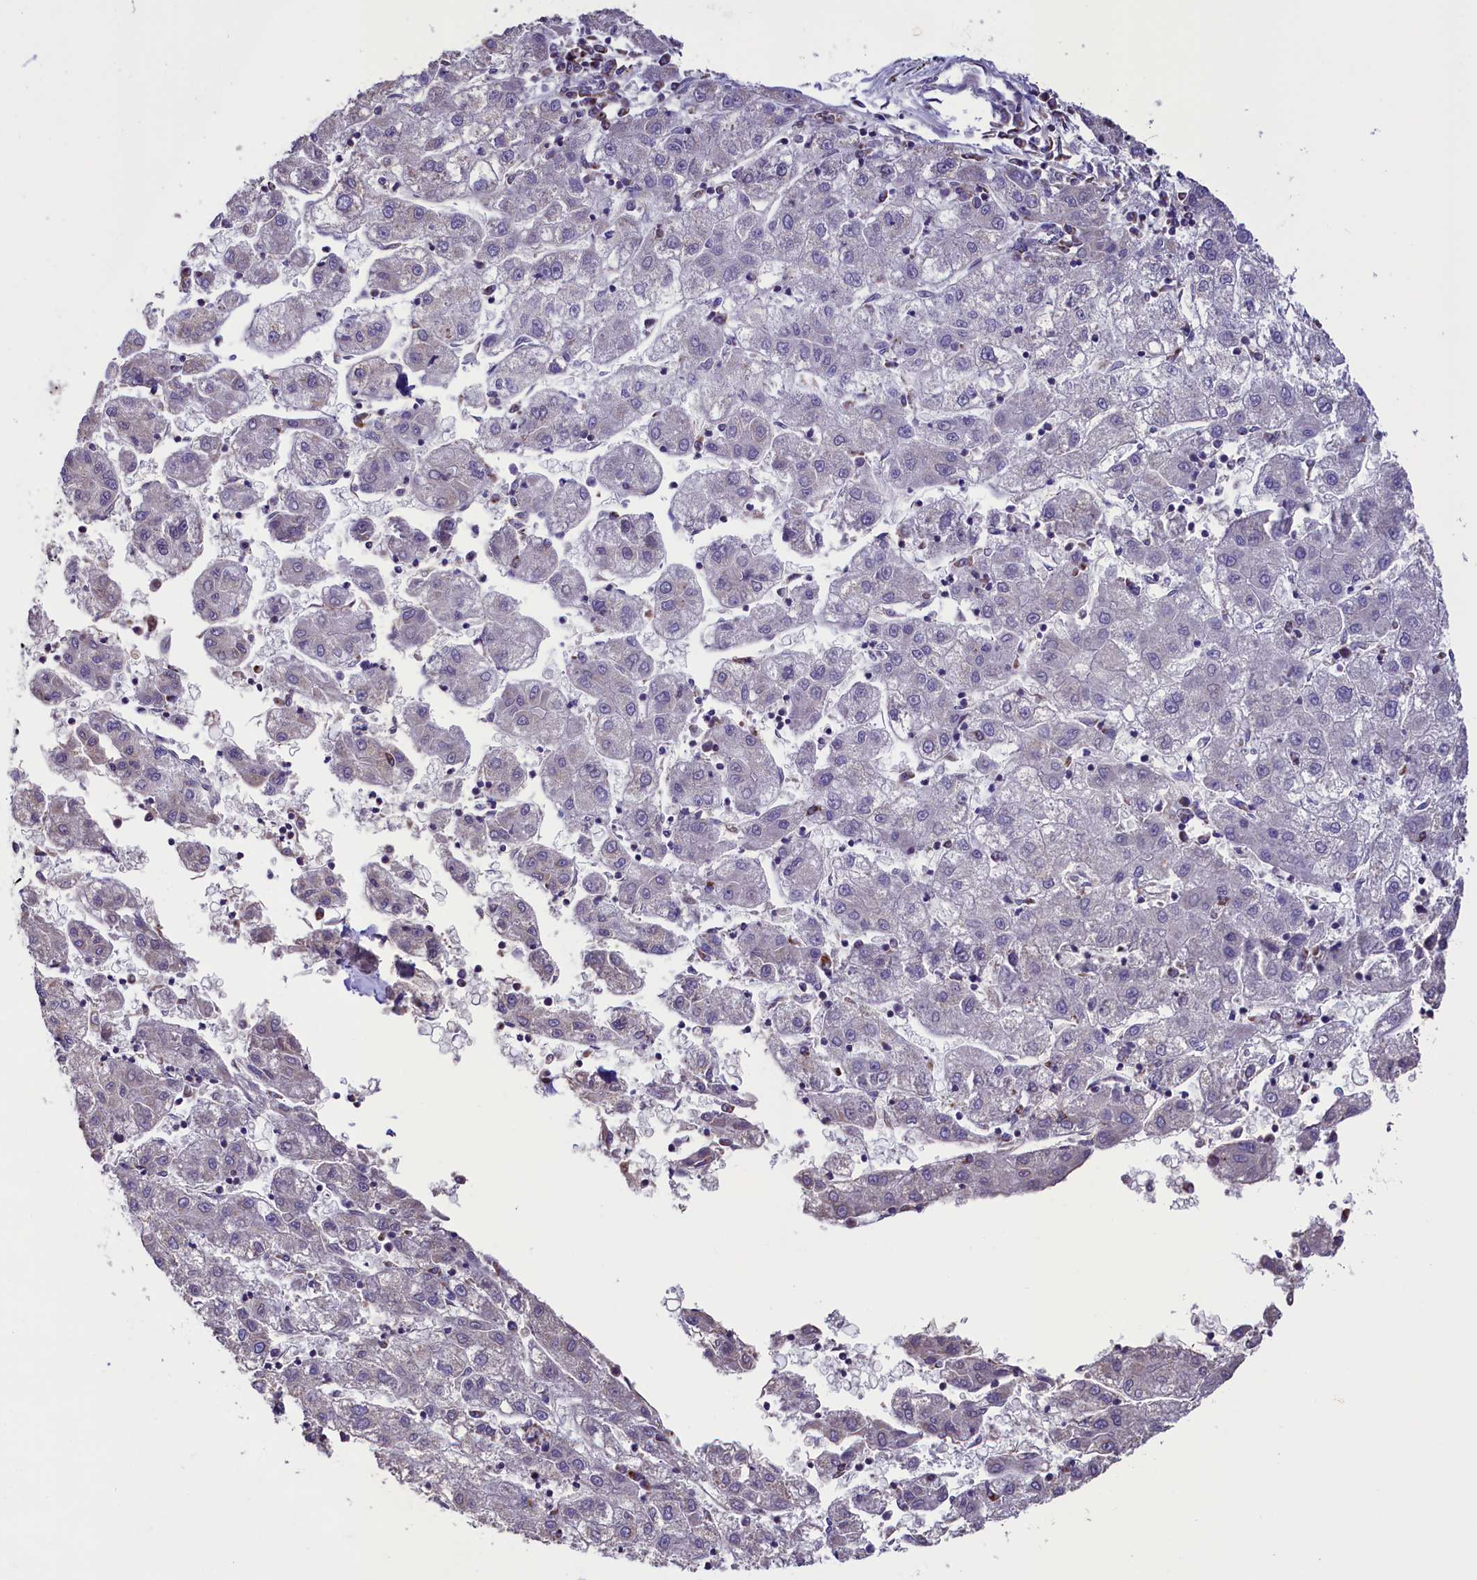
{"staining": {"intensity": "negative", "quantity": "none", "location": "none"}, "tissue": "liver cancer", "cell_type": "Tumor cells", "image_type": "cancer", "snomed": [{"axis": "morphology", "description": "Carcinoma, Hepatocellular, NOS"}, {"axis": "topography", "description": "Liver"}], "caption": "Immunohistochemical staining of human liver cancer (hepatocellular carcinoma) displays no significant positivity in tumor cells.", "gene": "IDH3A", "patient": {"sex": "male", "age": 72}}